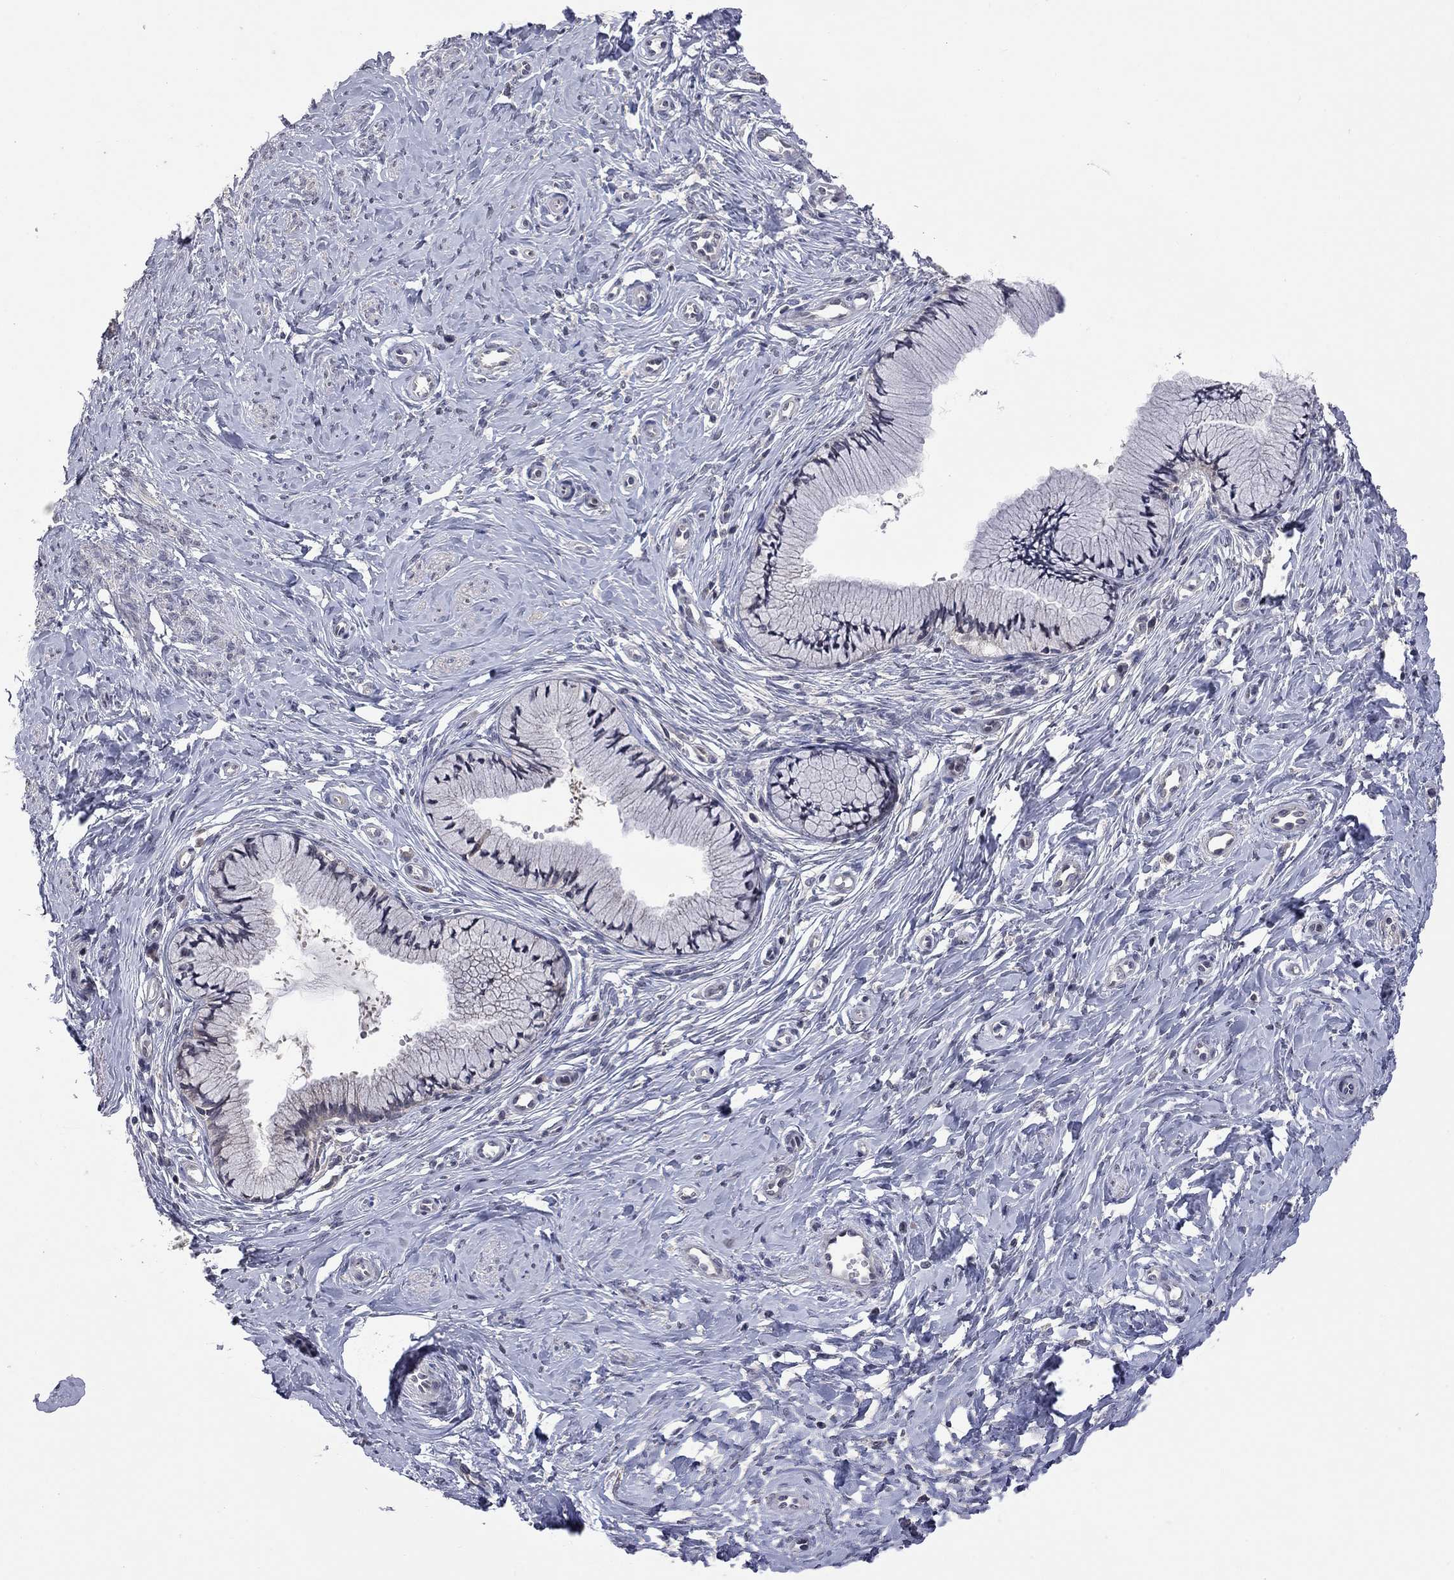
{"staining": {"intensity": "negative", "quantity": "none", "location": "none"}, "tissue": "cervix", "cell_type": "Glandular cells", "image_type": "normal", "snomed": [{"axis": "morphology", "description": "Normal tissue, NOS"}, {"axis": "topography", "description": "Cervix"}], "caption": "Immunohistochemical staining of unremarkable cervix demonstrates no significant expression in glandular cells.", "gene": "FABP12", "patient": {"sex": "female", "age": 37}}